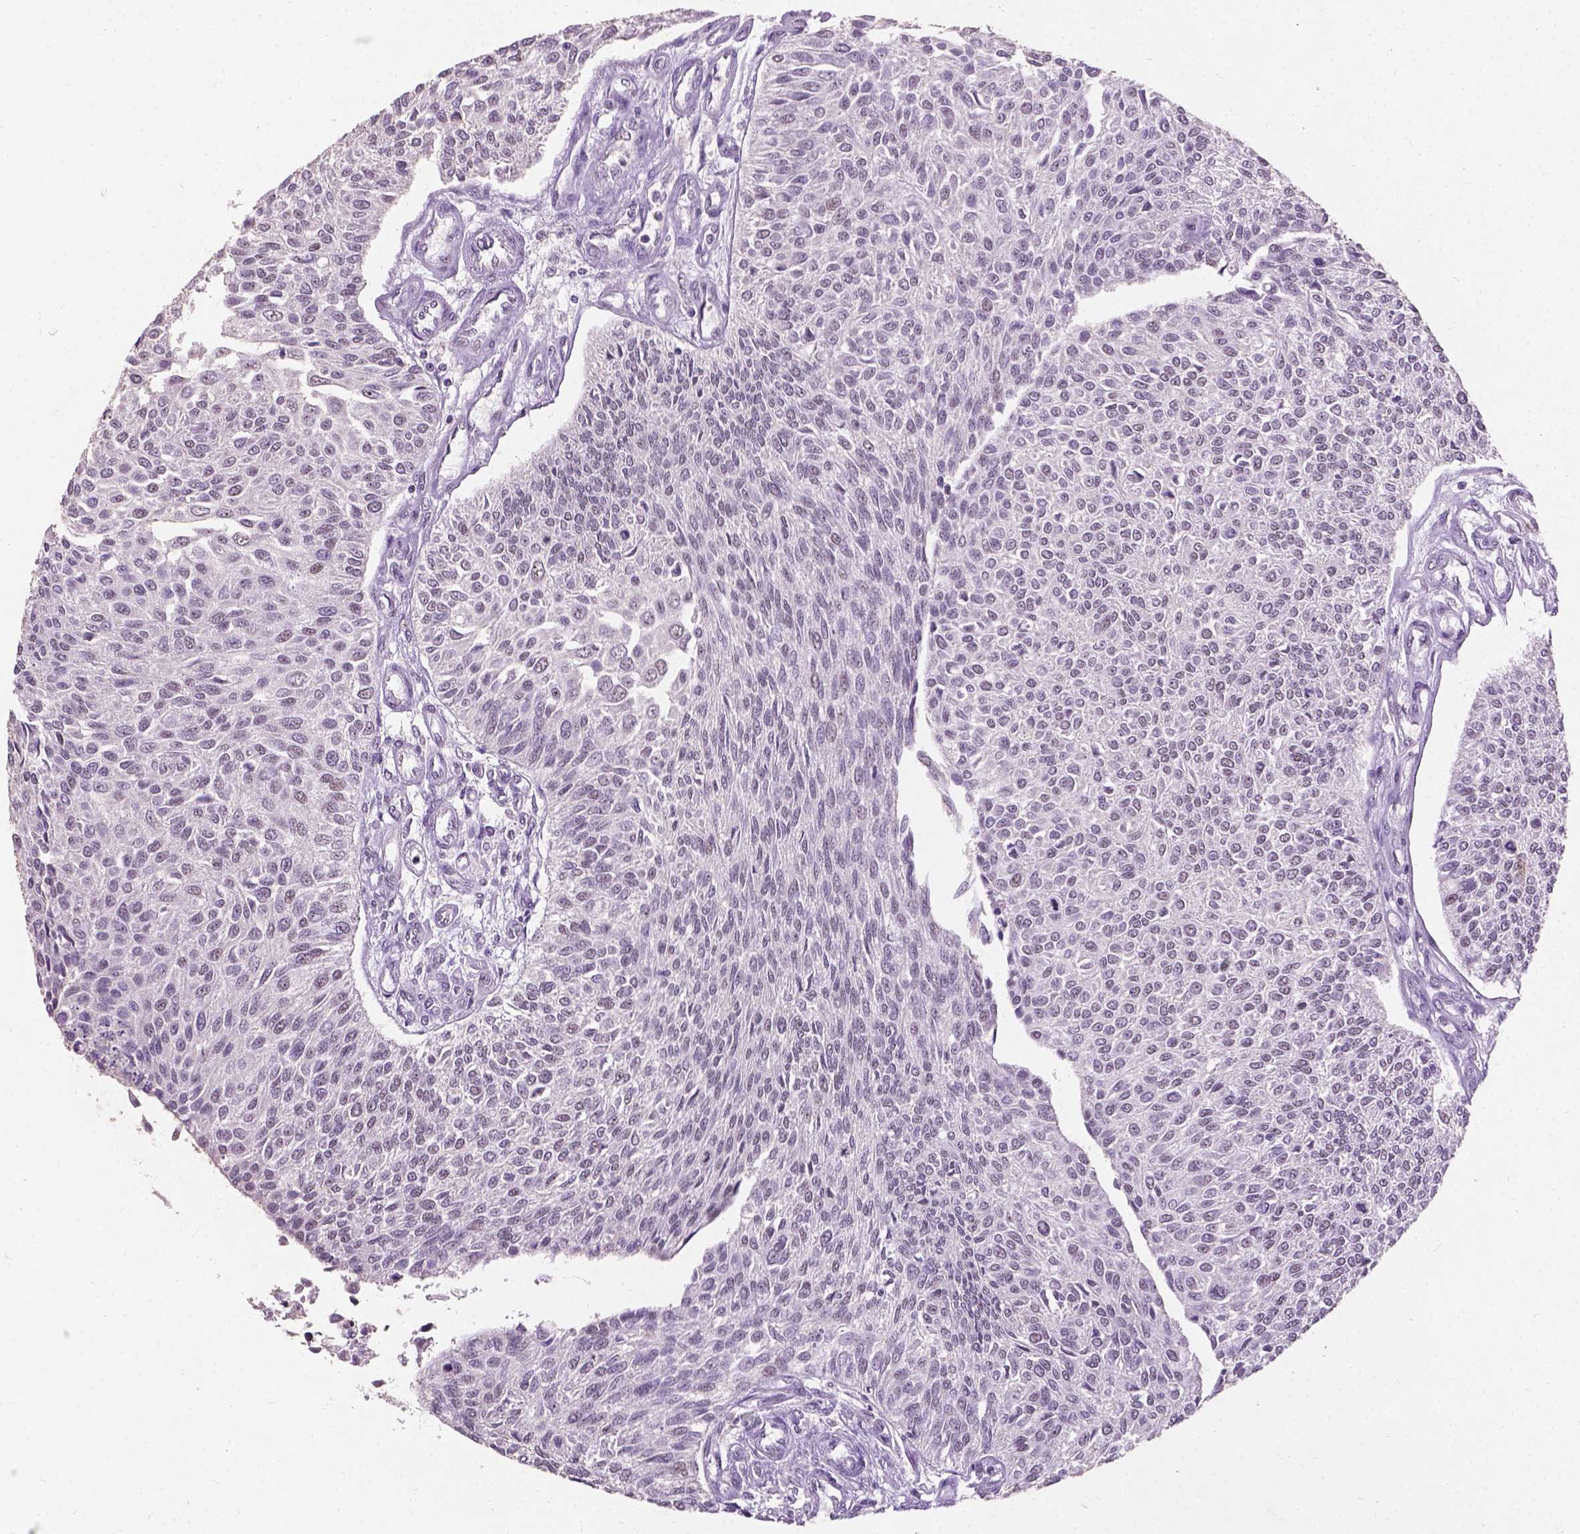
{"staining": {"intensity": "negative", "quantity": "none", "location": "none"}, "tissue": "urothelial cancer", "cell_type": "Tumor cells", "image_type": "cancer", "snomed": [{"axis": "morphology", "description": "Urothelial carcinoma, NOS"}, {"axis": "topography", "description": "Urinary bladder"}], "caption": "A high-resolution image shows immunohistochemistry (IHC) staining of transitional cell carcinoma, which demonstrates no significant positivity in tumor cells.", "gene": "COIL", "patient": {"sex": "male", "age": 55}}